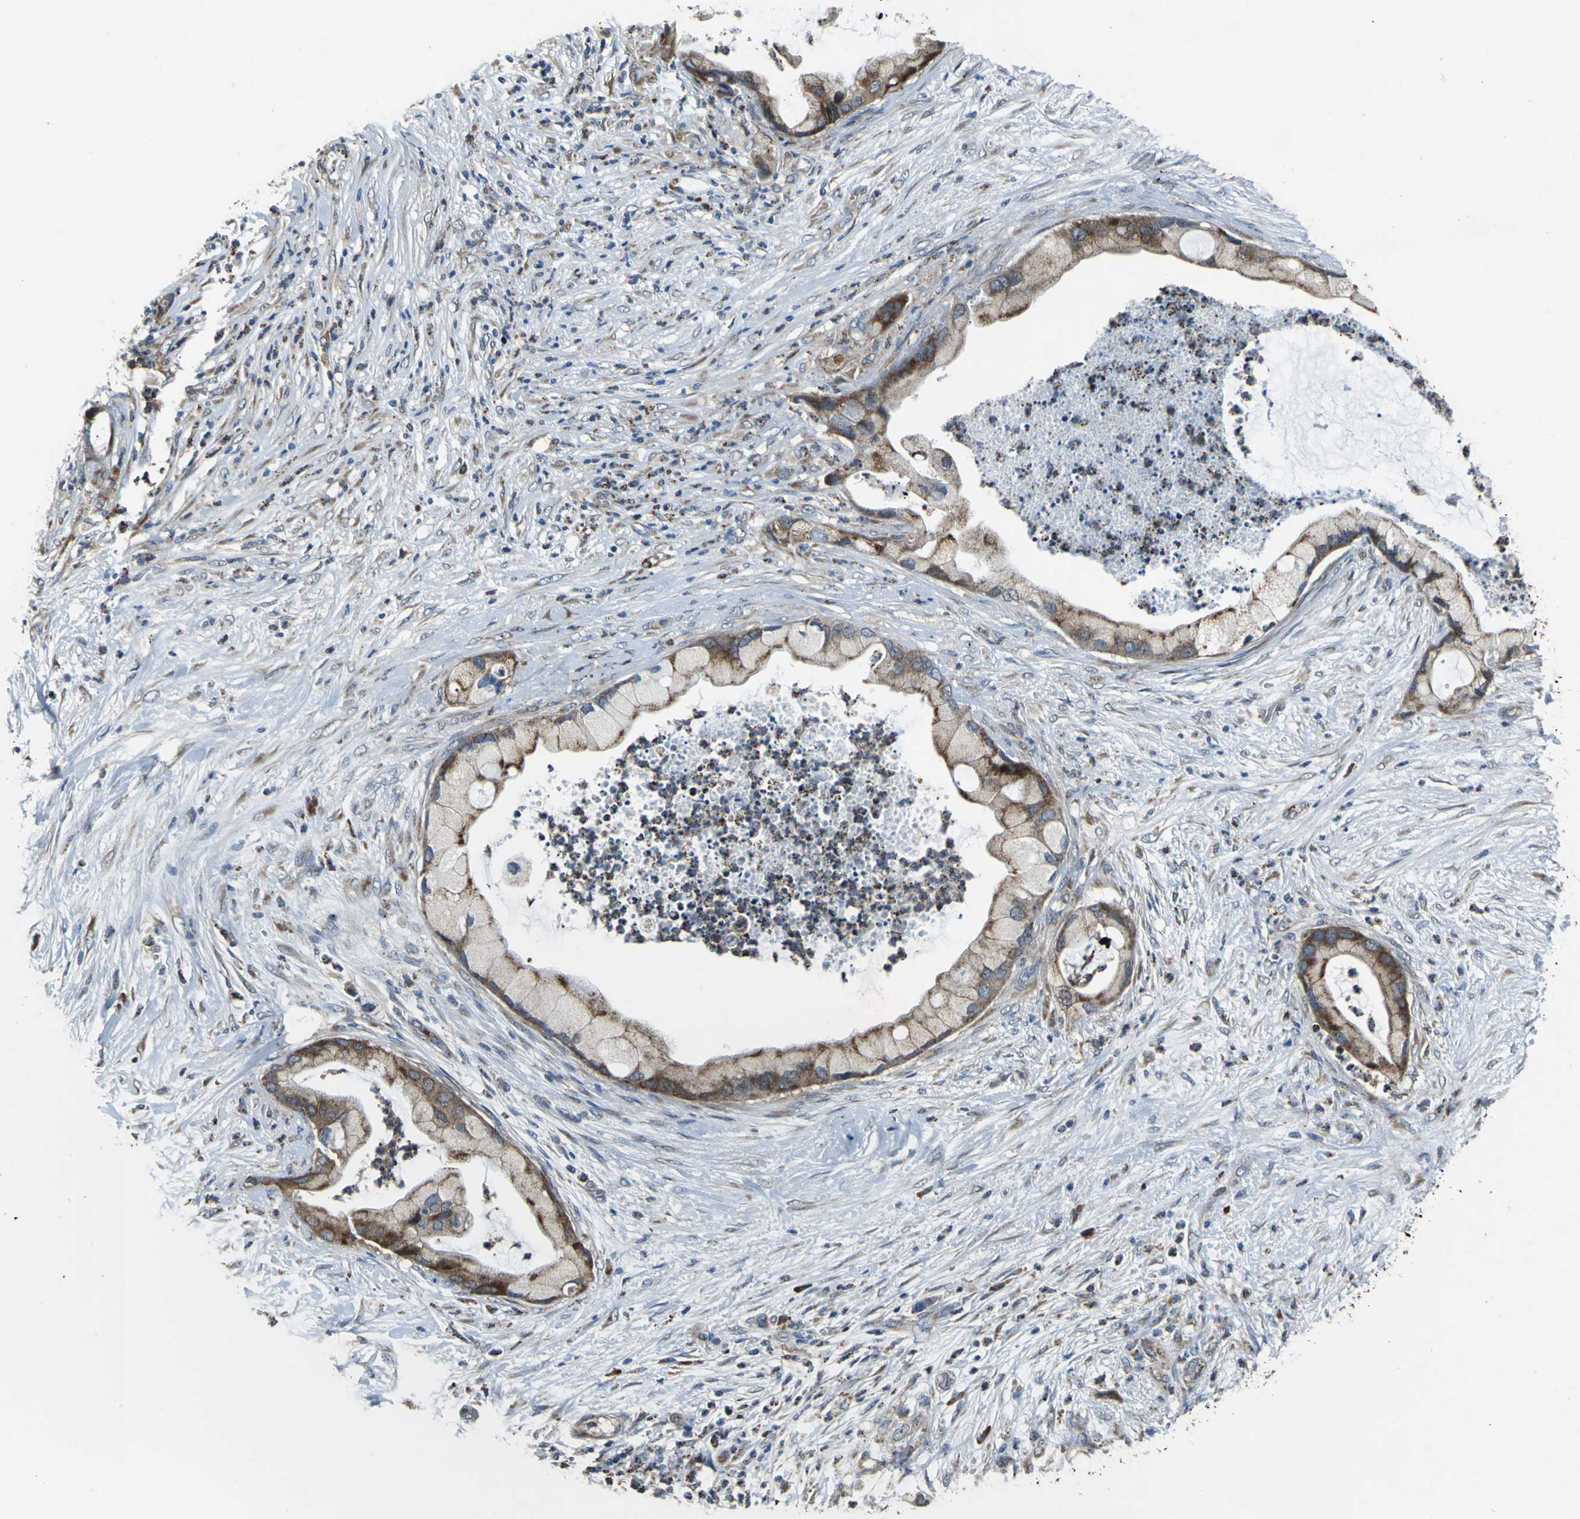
{"staining": {"intensity": "moderate", "quantity": ">75%", "location": "cytoplasmic/membranous"}, "tissue": "pancreatic cancer", "cell_type": "Tumor cells", "image_type": "cancer", "snomed": [{"axis": "morphology", "description": "Adenocarcinoma, NOS"}, {"axis": "topography", "description": "Pancreas"}], "caption": "Brown immunohistochemical staining in human pancreatic cancer shows moderate cytoplasmic/membranous staining in approximately >75% of tumor cells. (DAB = brown stain, brightfield microscopy at high magnification).", "gene": "EIF5A", "patient": {"sex": "female", "age": 59}}